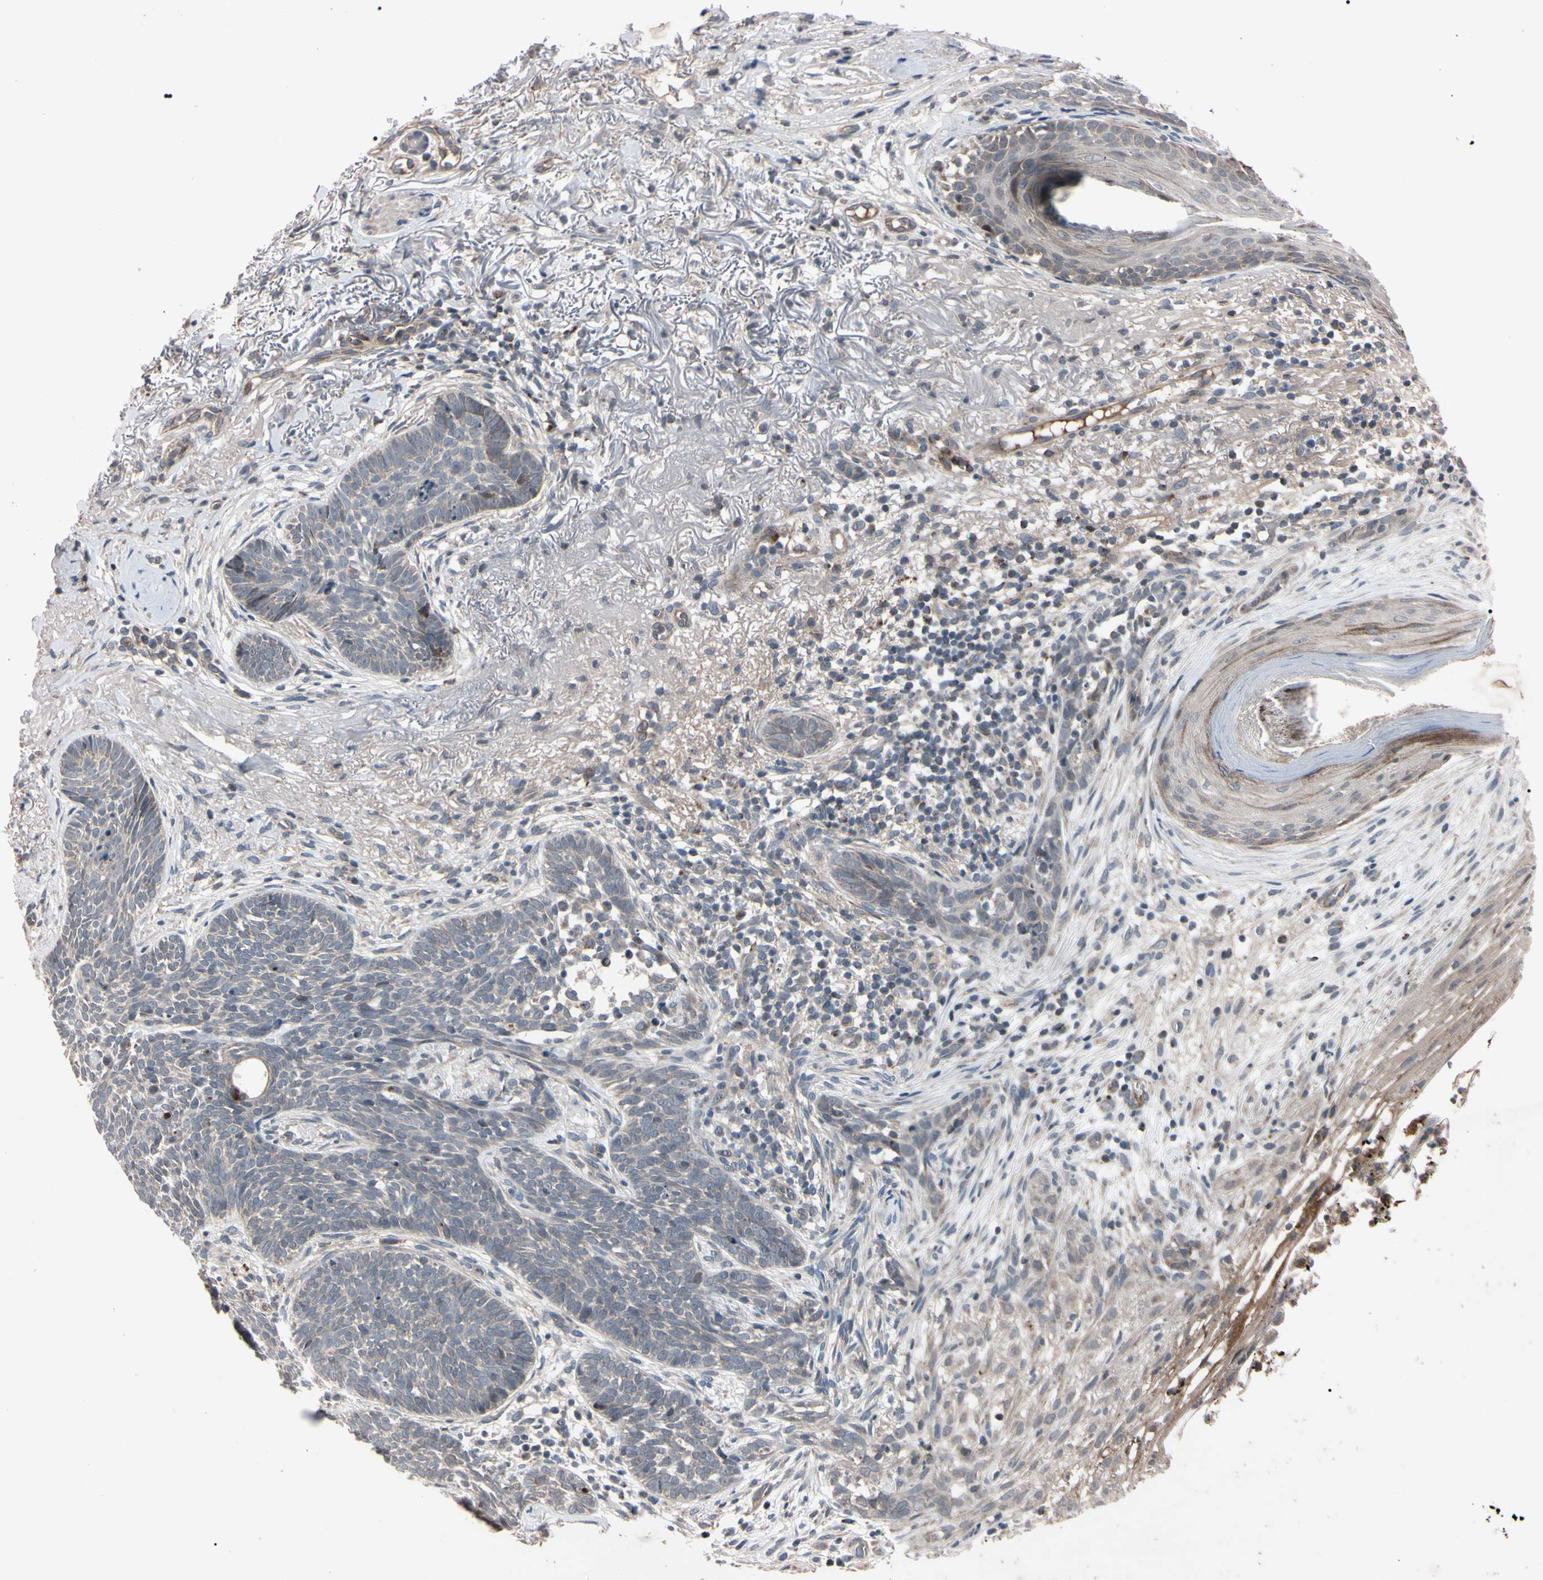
{"staining": {"intensity": "negative", "quantity": "none", "location": "none"}, "tissue": "skin cancer", "cell_type": "Tumor cells", "image_type": "cancer", "snomed": [{"axis": "morphology", "description": "Basal cell carcinoma"}, {"axis": "topography", "description": "Skin"}], "caption": "The photomicrograph exhibits no staining of tumor cells in skin basal cell carcinoma.", "gene": "TNFRSF1A", "patient": {"sex": "female", "age": 70}}